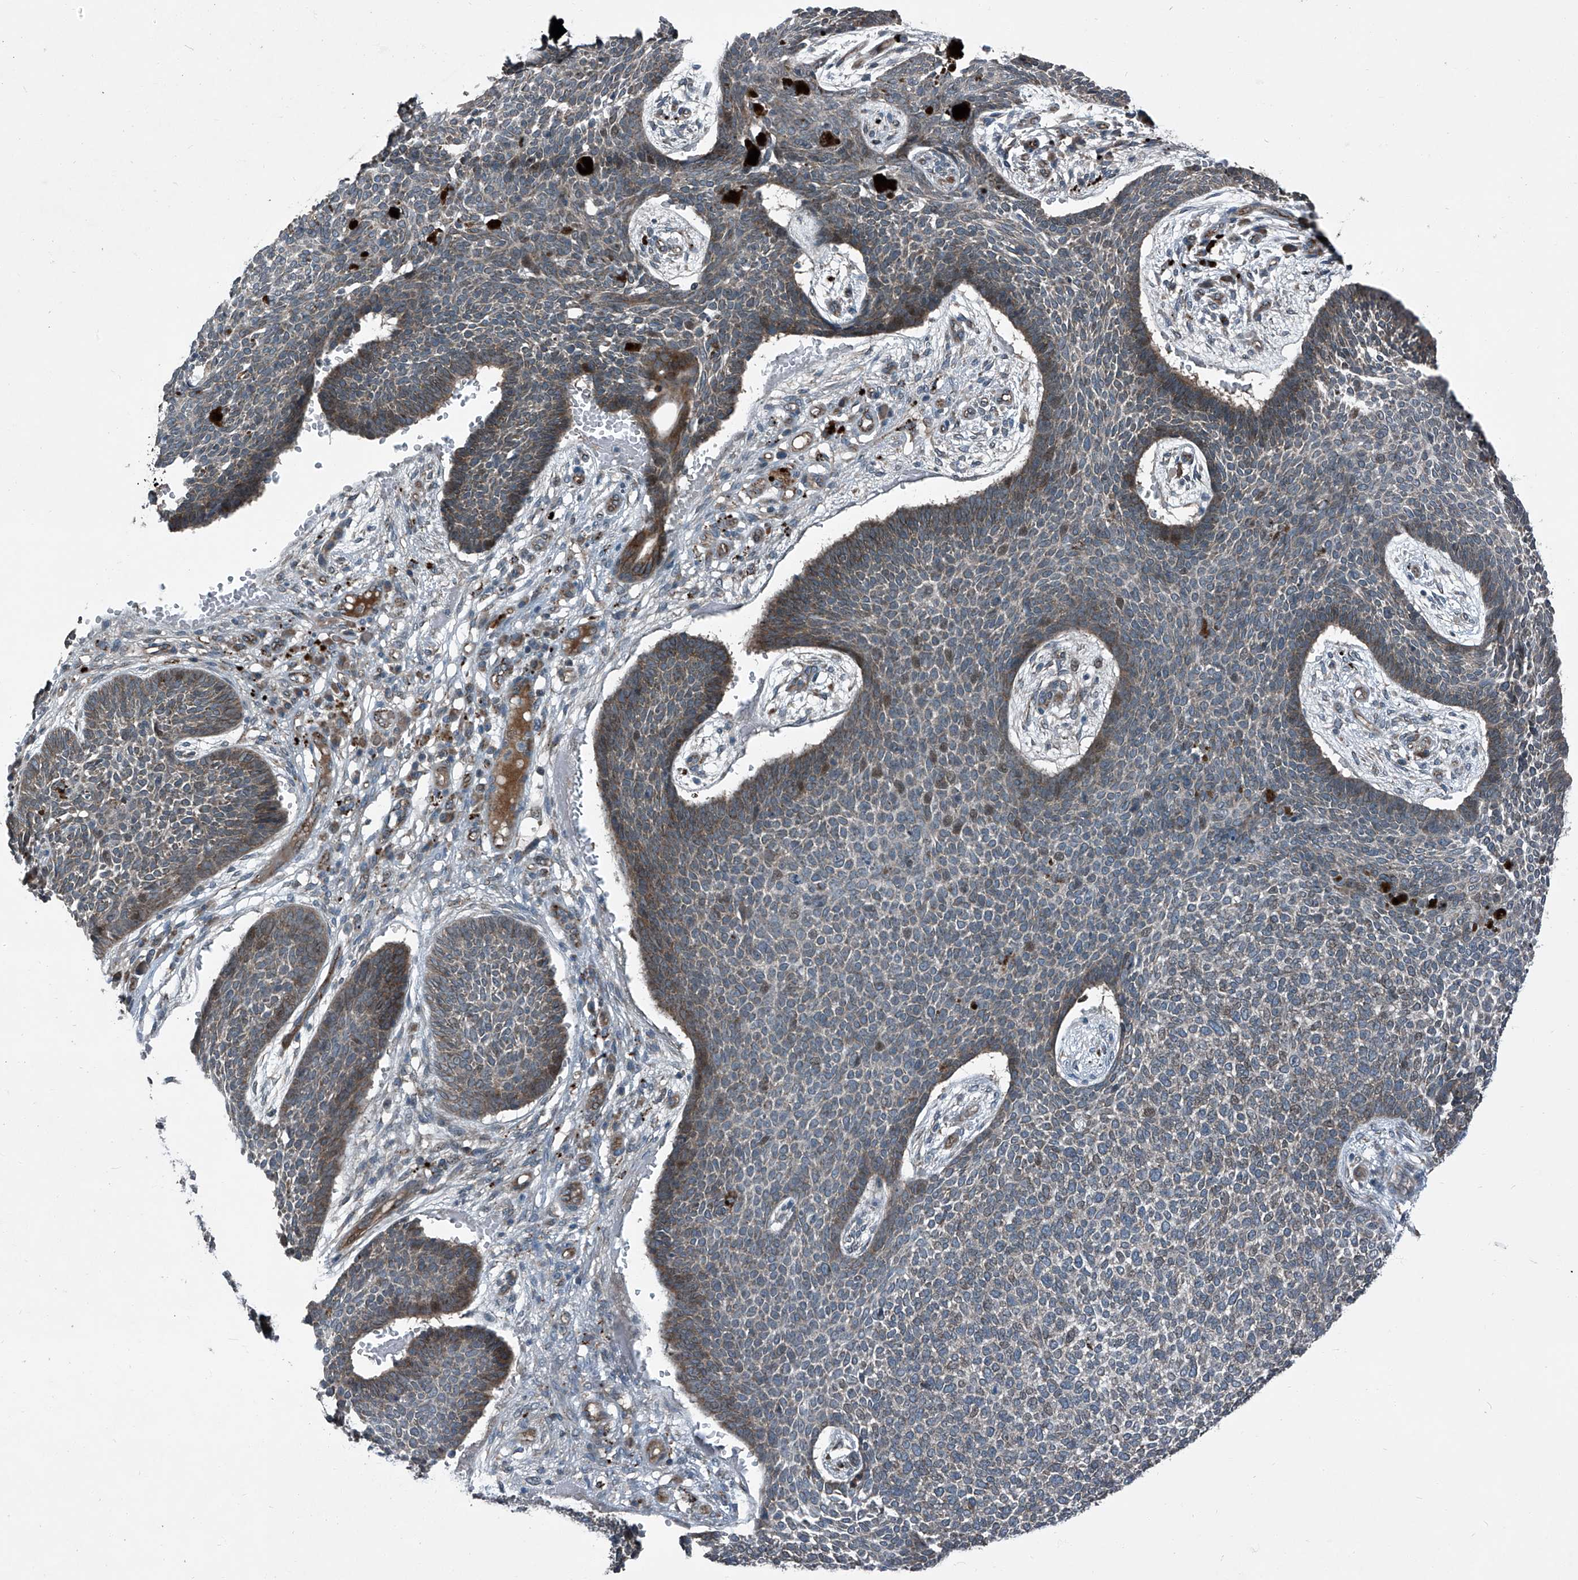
{"staining": {"intensity": "weak", "quantity": "<25%", "location": "cytoplasmic/membranous"}, "tissue": "skin cancer", "cell_type": "Tumor cells", "image_type": "cancer", "snomed": [{"axis": "morphology", "description": "Basal cell carcinoma"}, {"axis": "topography", "description": "Skin"}], "caption": "Tumor cells show no significant positivity in skin cancer.", "gene": "SENP2", "patient": {"sex": "female", "age": 84}}